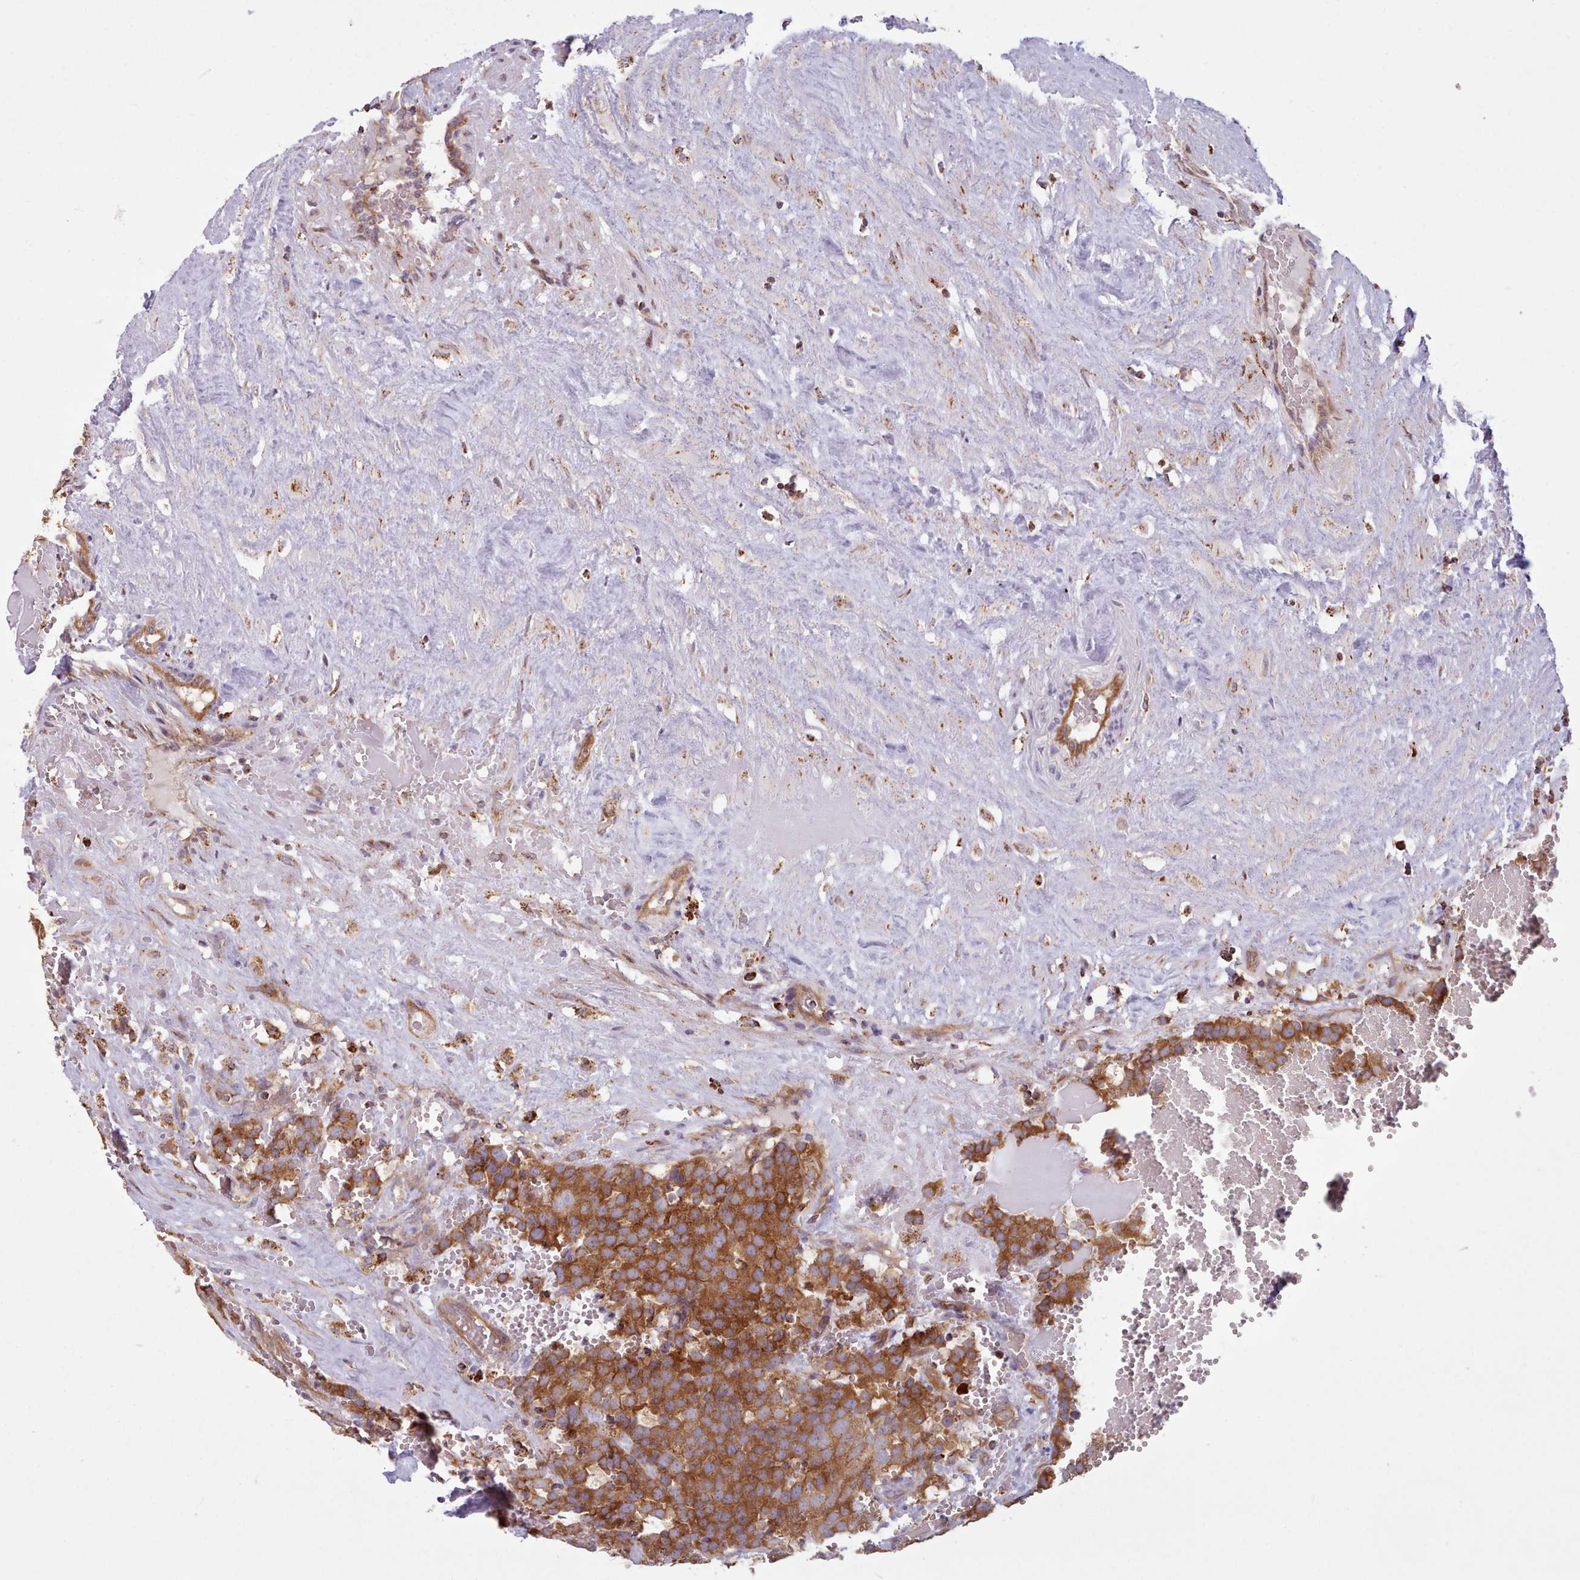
{"staining": {"intensity": "strong", "quantity": ">75%", "location": "cytoplasmic/membranous"}, "tissue": "testis cancer", "cell_type": "Tumor cells", "image_type": "cancer", "snomed": [{"axis": "morphology", "description": "Seminoma, NOS"}, {"axis": "topography", "description": "Testis"}], "caption": "A high-resolution photomicrograph shows immunohistochemistry (IHC) staining of testis cancer, which shows strong cytoplasmic/membranous expression in approximately >75% of tumor cells. The staining was performed using DAB, with brown indicating positive protein expression. Nuclei are stained blue with hematoxylin.", "gene": "CRYBG1", "patient": {"sex": "male", "age": 71}}